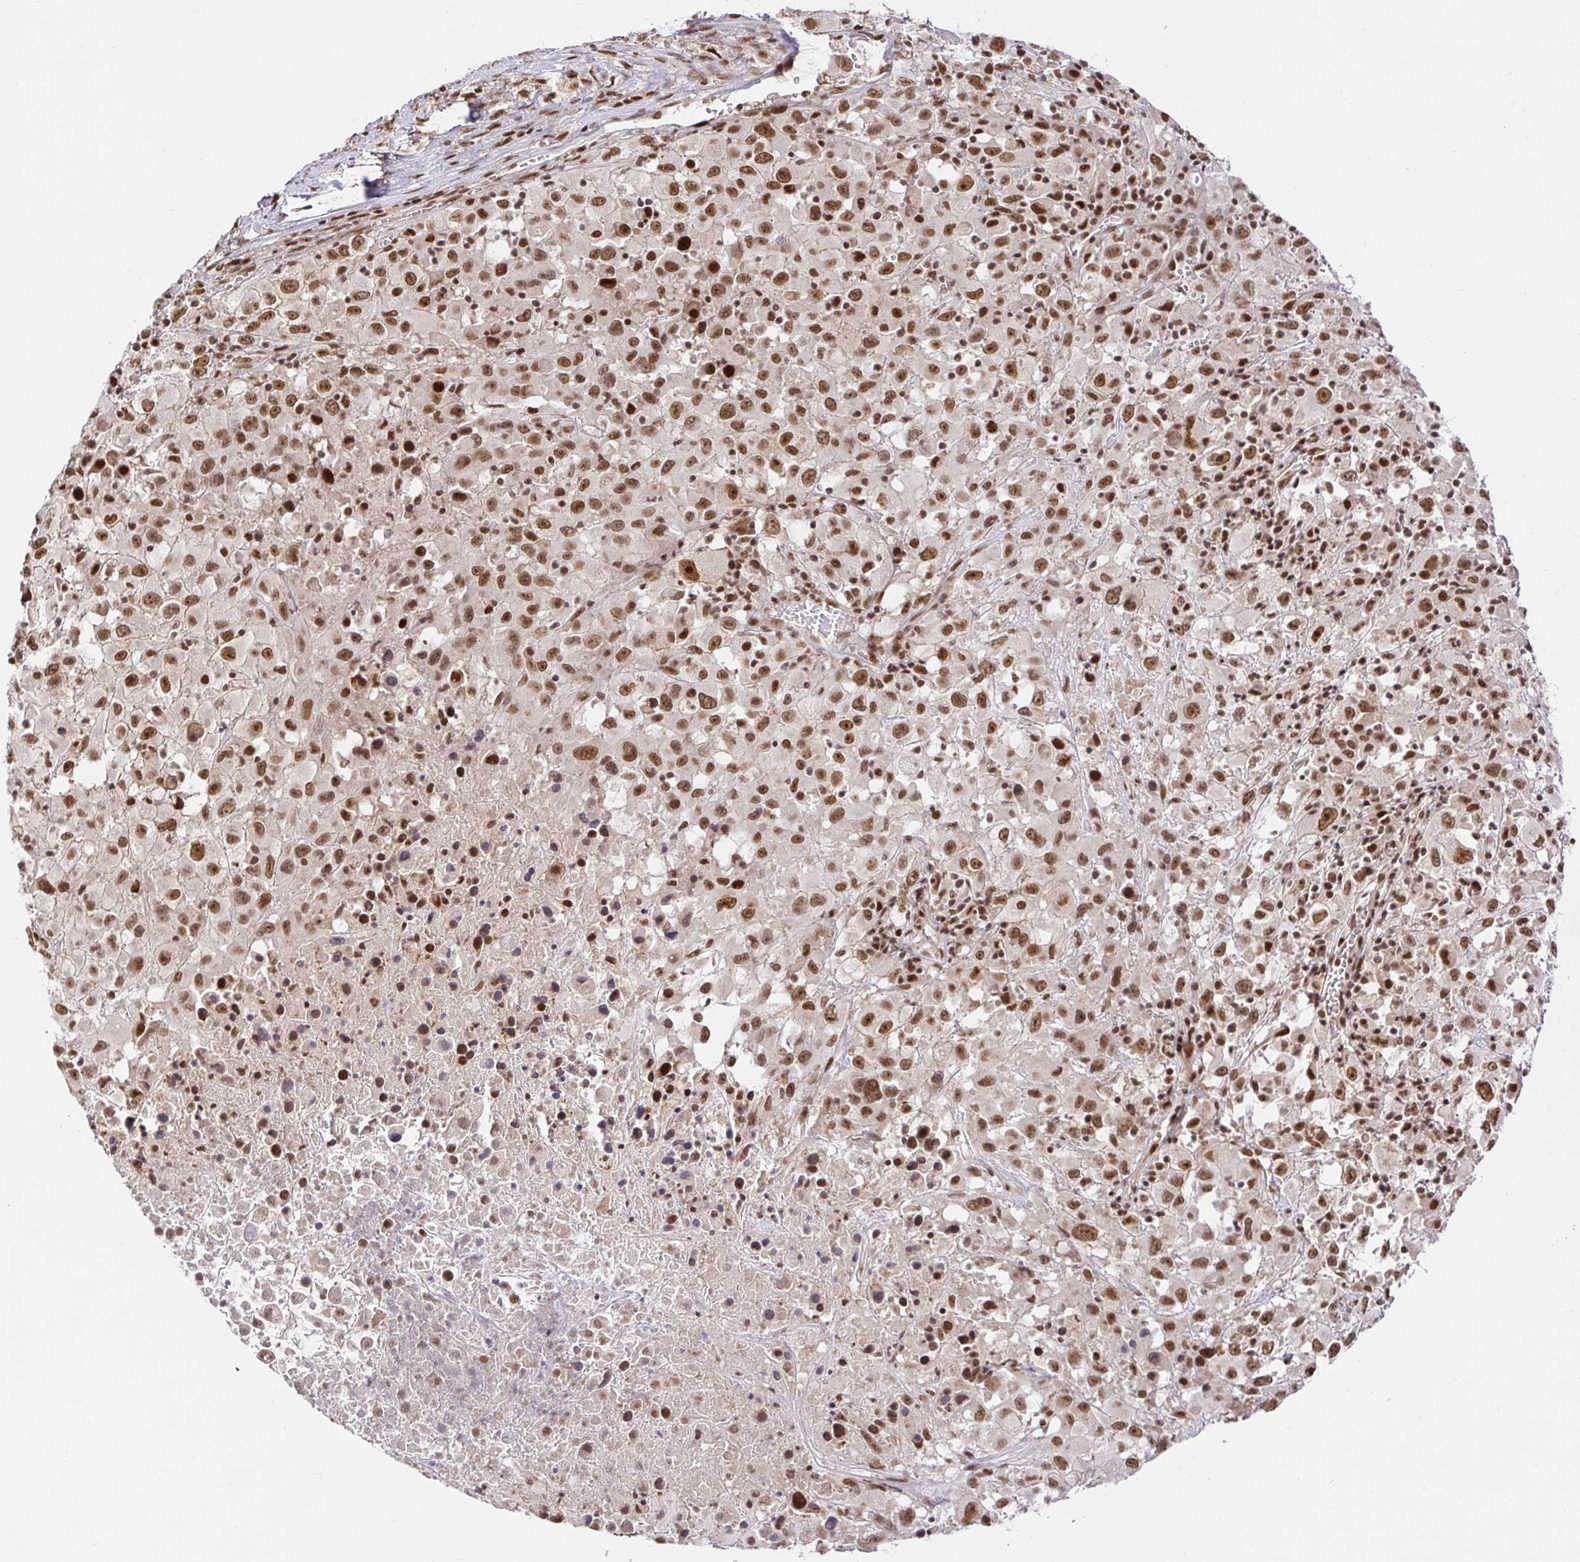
{"staining": {"intensity": "moderate", "quantity": ">75%", "location": "nuclear"}, "tissue": "melanoma", "cell_type": "Tumor cells", "image_type": "cancer", "snomed": [{"axis": "morphology", "description": "Malignant melanoma, Metastatic site"}, {"axis": "topography", "description": "Soft tissue"}], "caption": "Immunohistochemistry (IHC) (DAB) staining of human malignant melanoma (metastatic site) shows moderate nuclear protein staining in about >75% of tumor cells.", "gene": "USF1", "patient": {"sex": "male", "age": 50}}